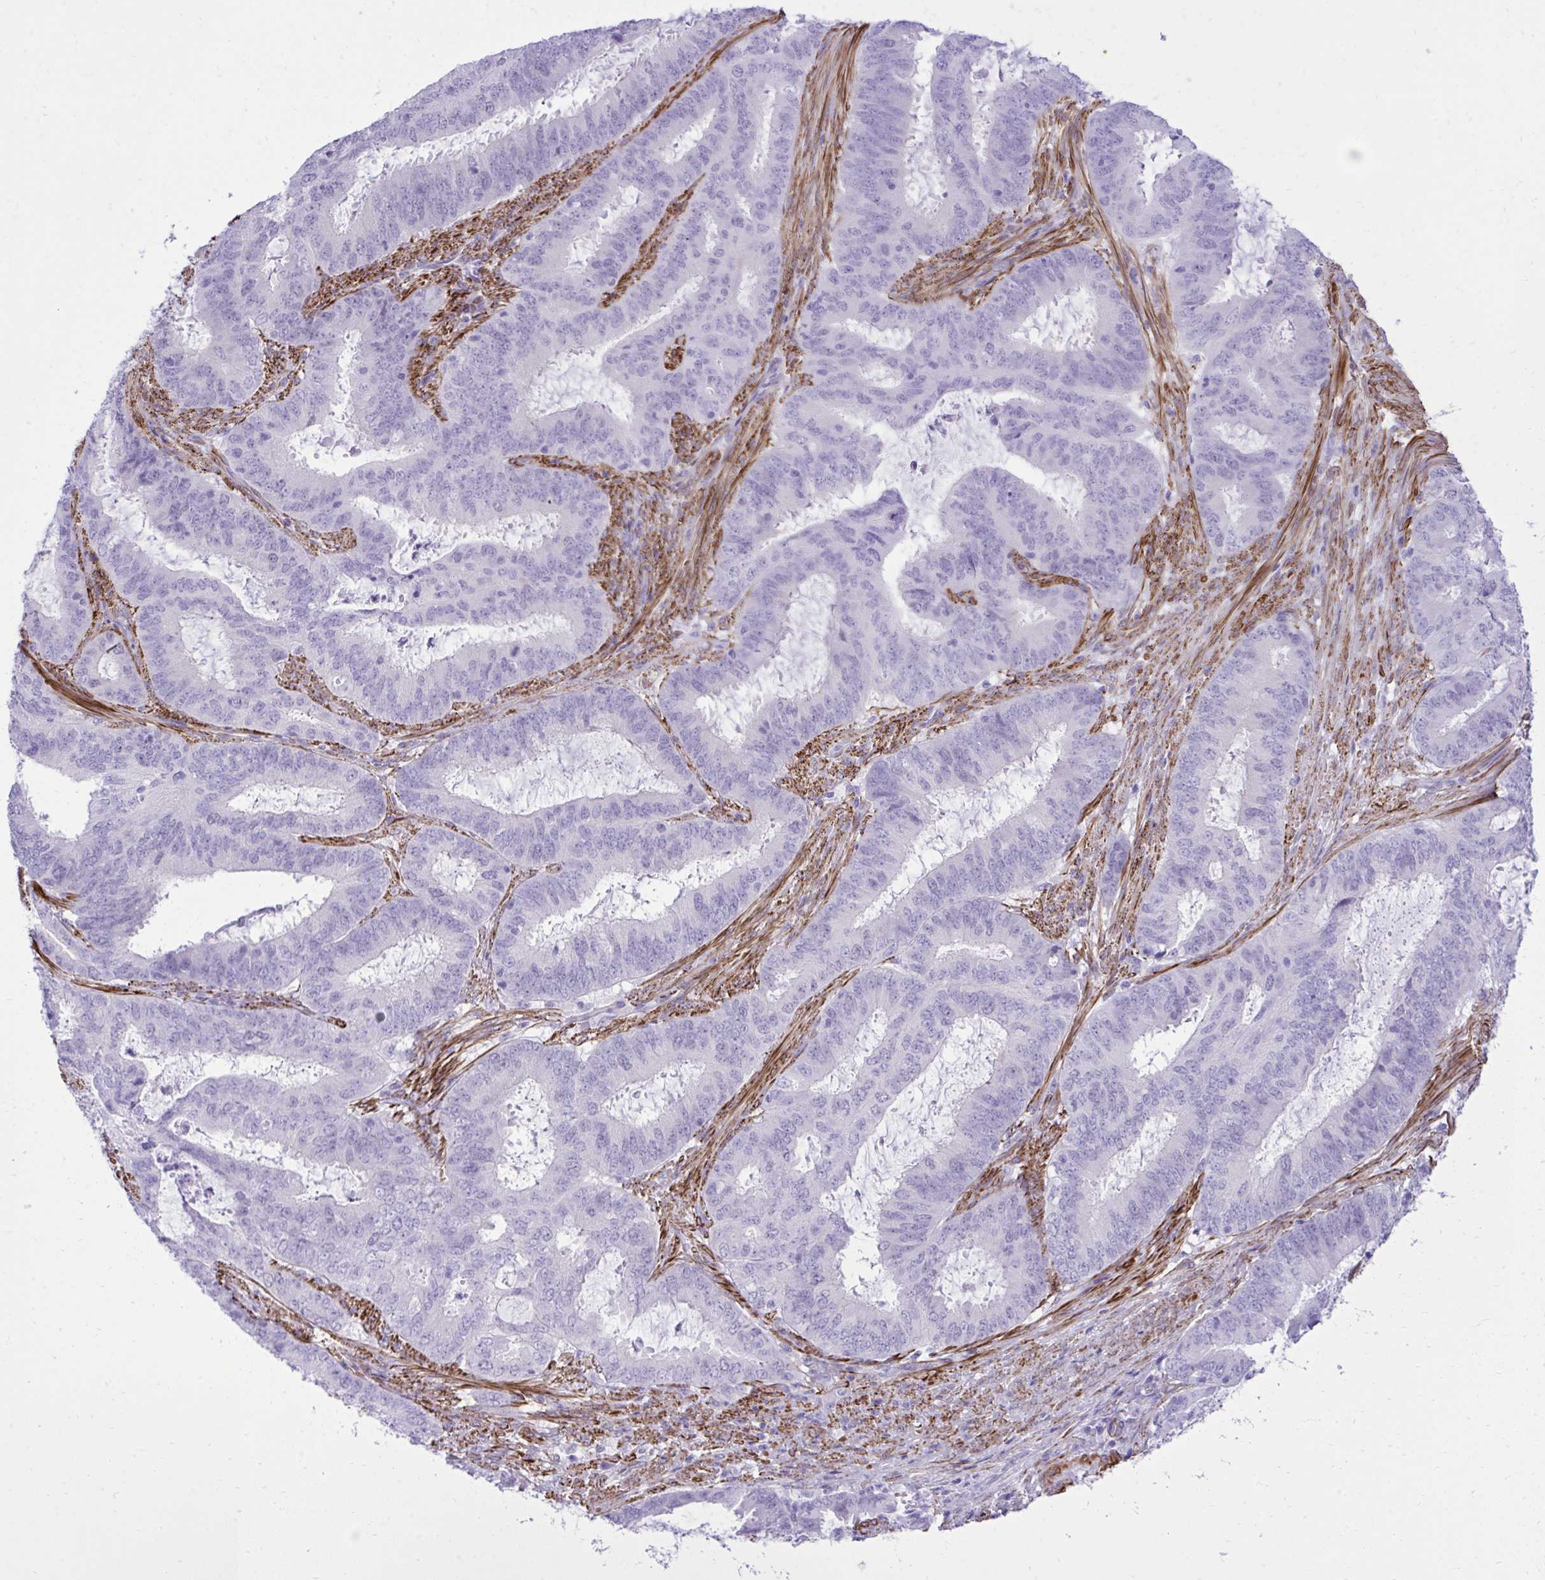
{"staining": {"intensity": "negative", "quantity": "none", "location": "none"}, "tissue": "endometrial cancer", "cell_type": "Tumor cells", "image_type": "cancer", "snomed": [{"axis": "morphology", "description": "Adenocarcinoma, NOS"}, {"axis": "topography", "description": "Endometrium"}], "caption": "An image of adenocarcinoma (endometrial) stained for a protein reveals no brown staining in tumor cells. Nuclei are stained in blue.", "gene": "PITPNM3", "patient": {"sex": "female", "age": 51}}